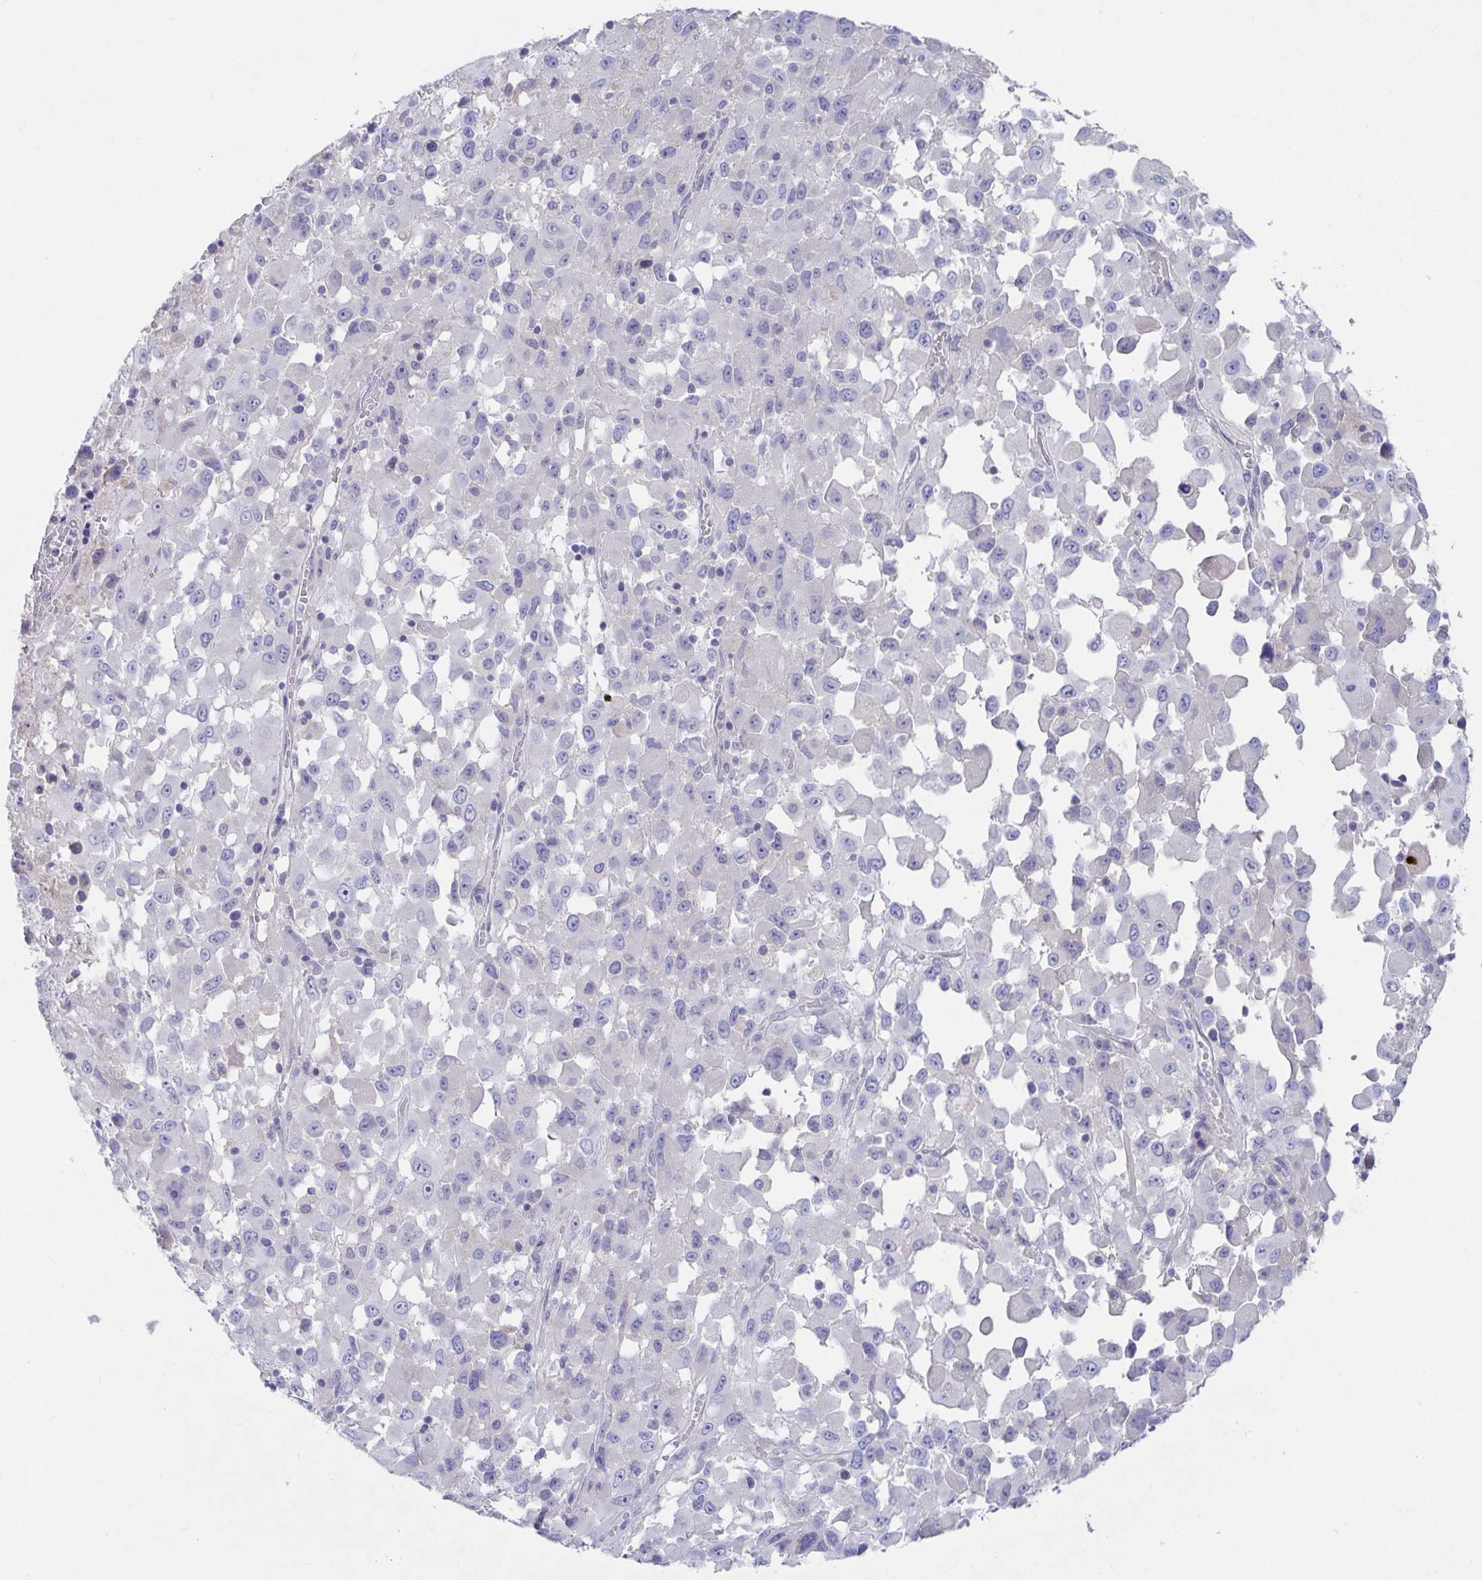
{"staining": {"intensity": "negative", "quantity": "none", "location": "none"}, "tissue": "melanoma", "cell_type": "Tumor cells", "image_type": "cancer", "snomed": [{"axis": "morphology", "description": "Malignant melanoma, Metastatic site"}, {"axis": "topography", "description": "Soft tissue"}], "caption": "Tumor cells show no significant positivity in malignant melanoma (metastatic site).", "gene": "ZNF561", "patient": {"sex": "male", "age": 50}}